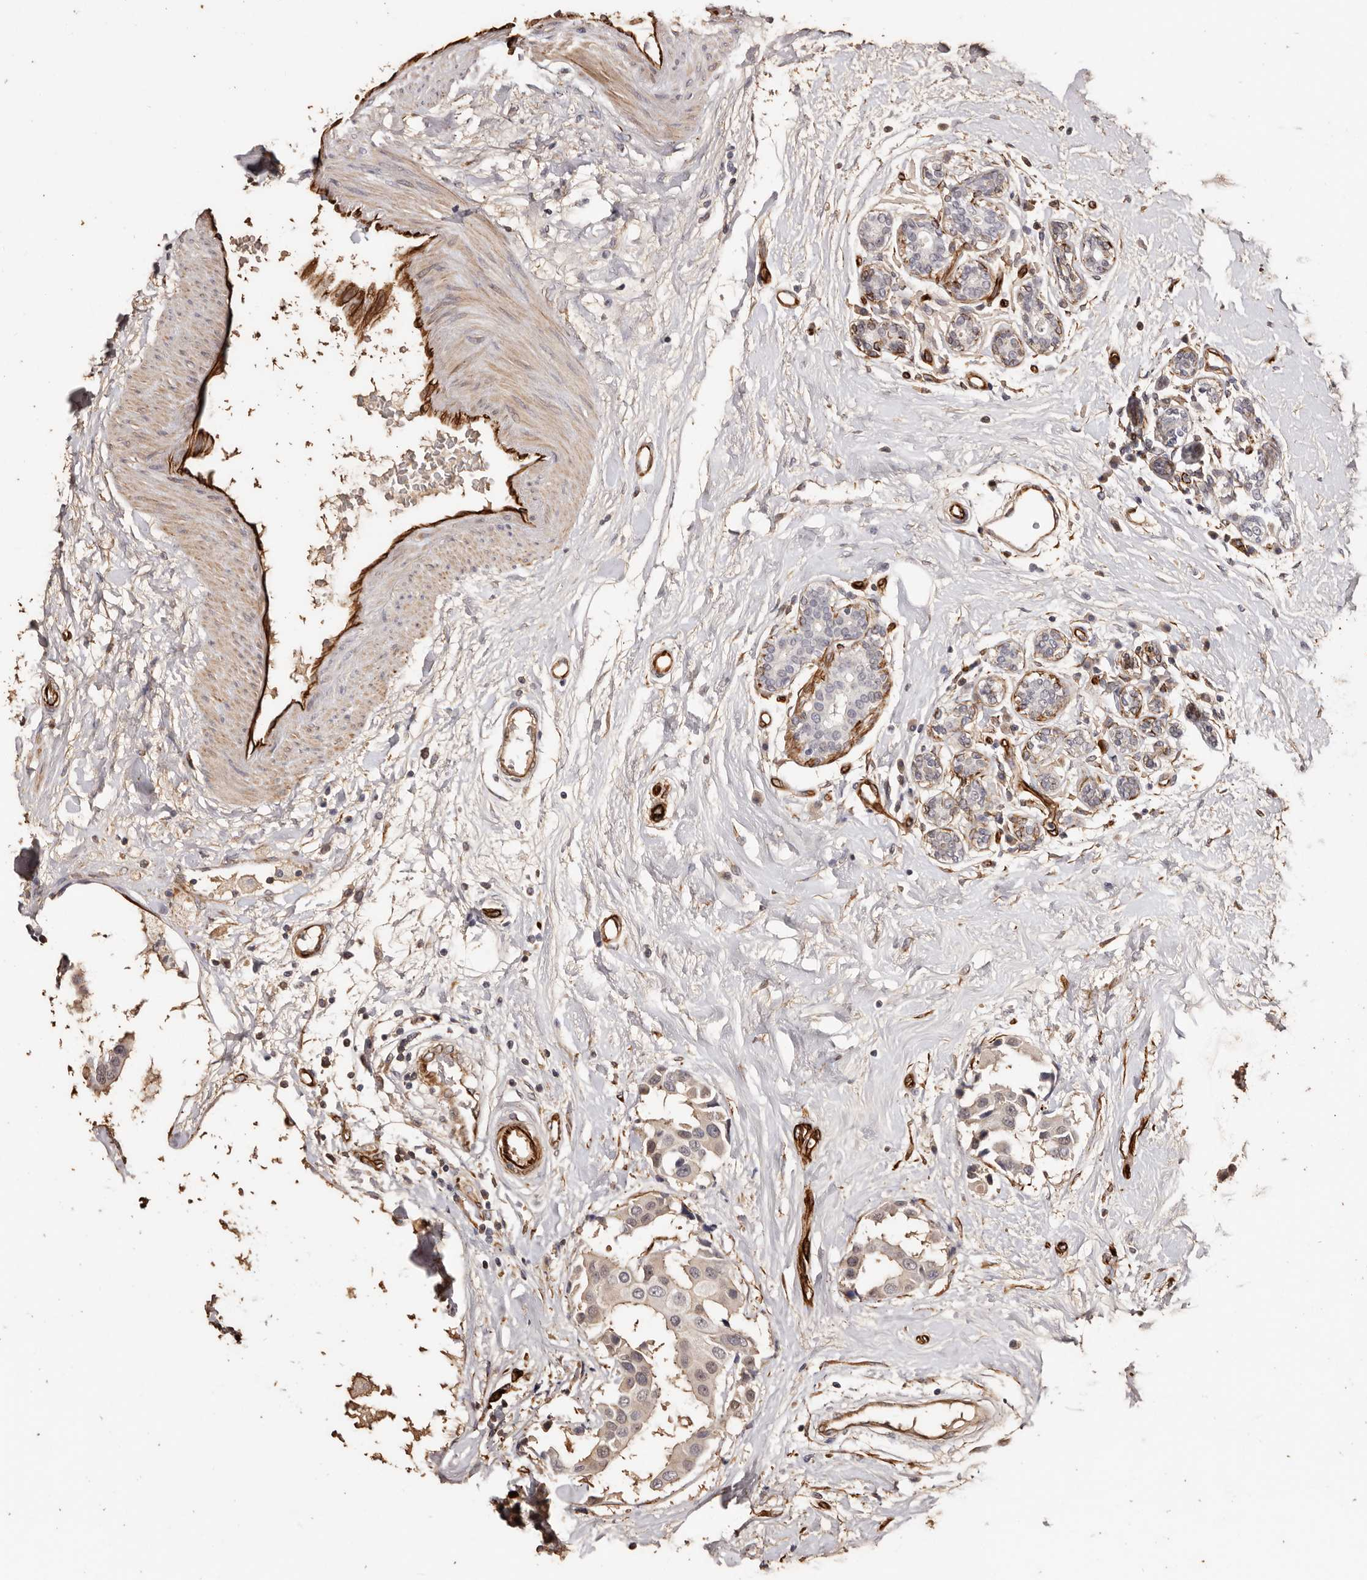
{"staining": {"intensity": "weak", "quantity": "<25%", "location": "cytoplasmic/membranous"}, "tissue": "breast cancer", "cell_type": "Tumor cells", "image_type": "cancer", "snomed": [{"axis": "morphology", "description": "Normal tissue, NOS"}, {"axis": "morphology", "description": "Duct carcinoma"}, {"axis": "topography", "description": "Breast"}], "caption": "A histopathology image of human breast cancer is negative for staining in tumor cells.", "gene": "ZNF557", "patient": {"sex": "female", "age": 39}}